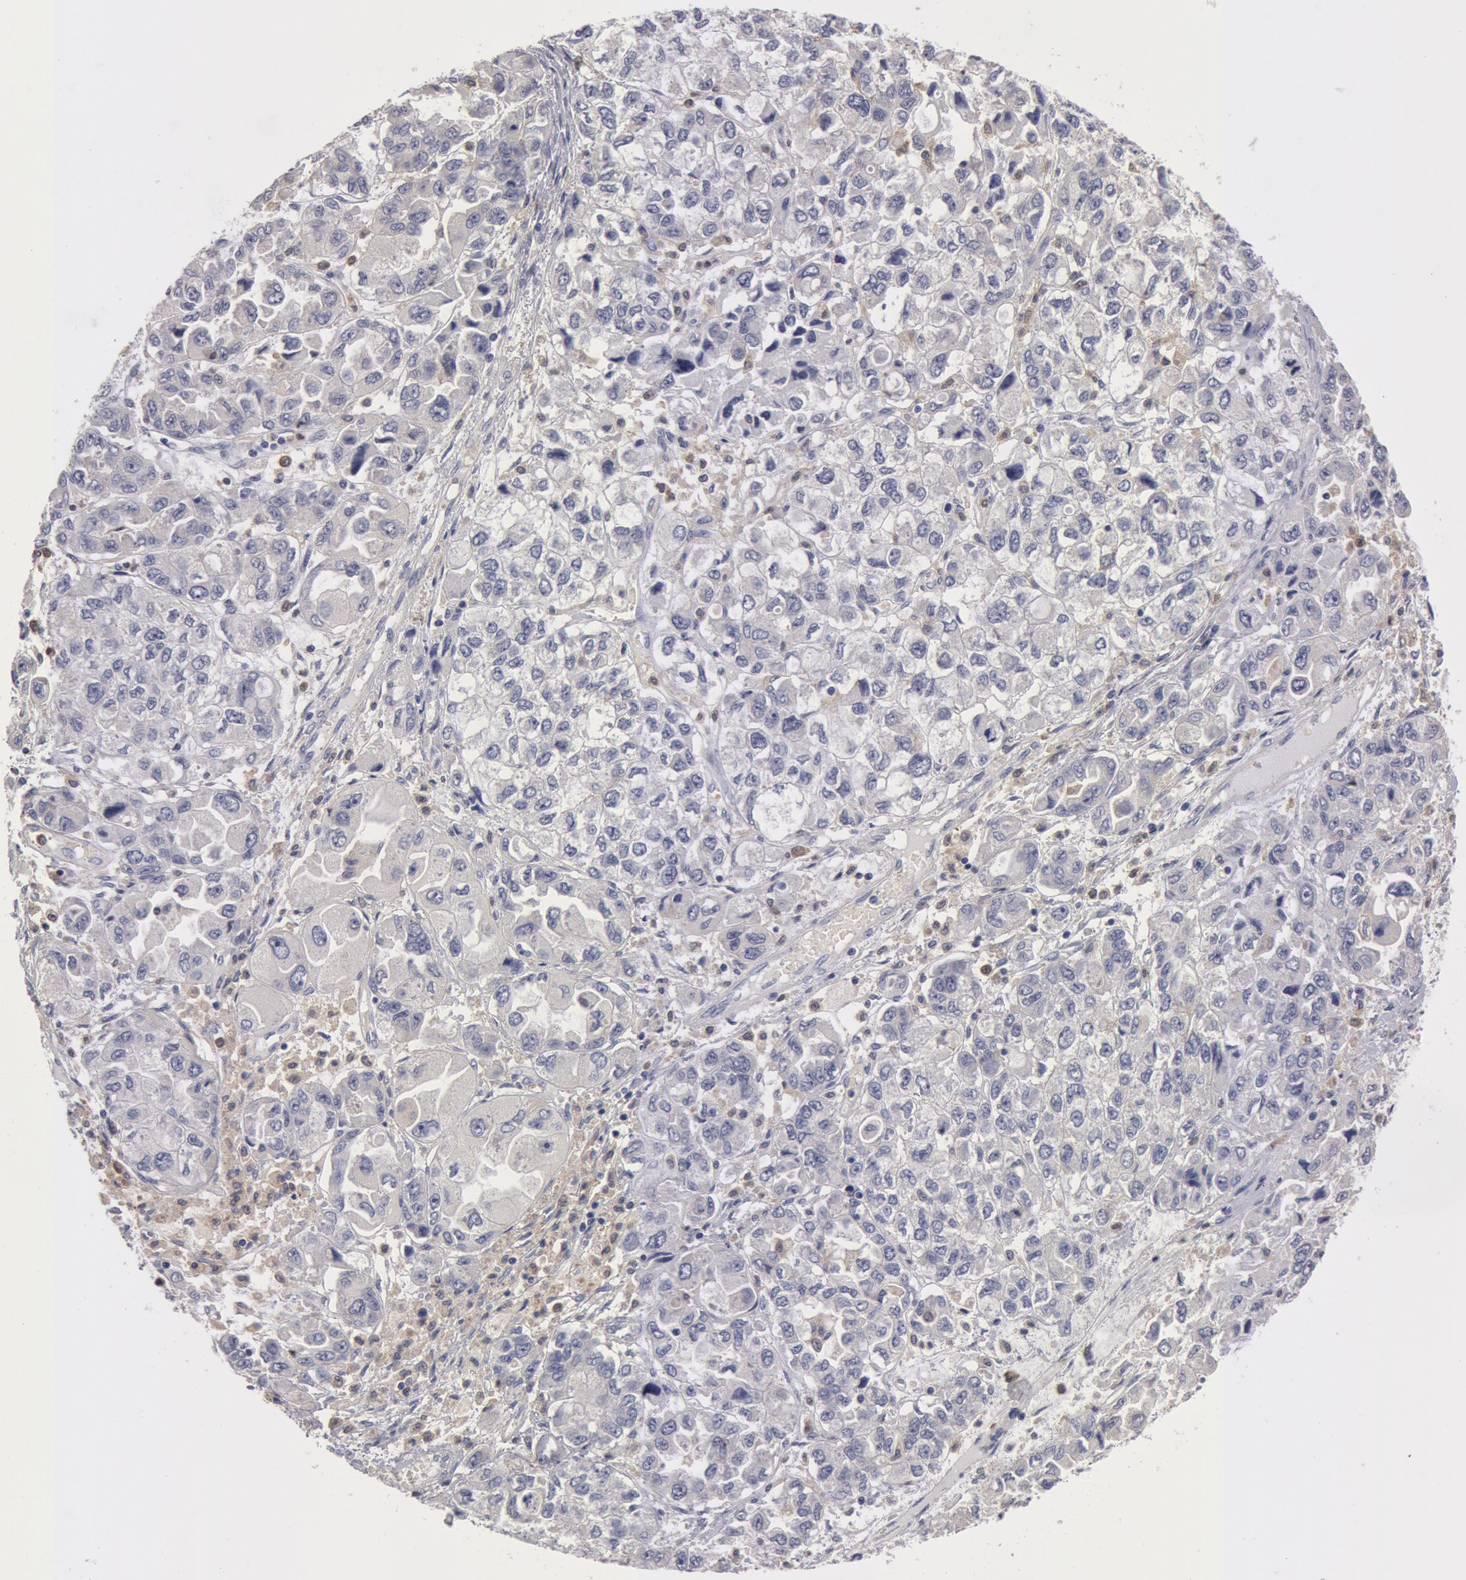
{"staining": {"intensity": "negative", "quantity": "none", "location": "none"}, "tissue": "ovarian cancer", "cell_type": "Tumor cells", "image_type": "cancer", "snomed": [{"axis": "morphology", "description": "Cystadenocarcinoma, serous, NOS"}, {"axis": "topography", "description": "Ovary"}], "caption": "The histopathology image exhibits no staining of tumor cells in ovarian cancer.", "gene": "SYK", "patient": {"sex": "female", "age": 84}}